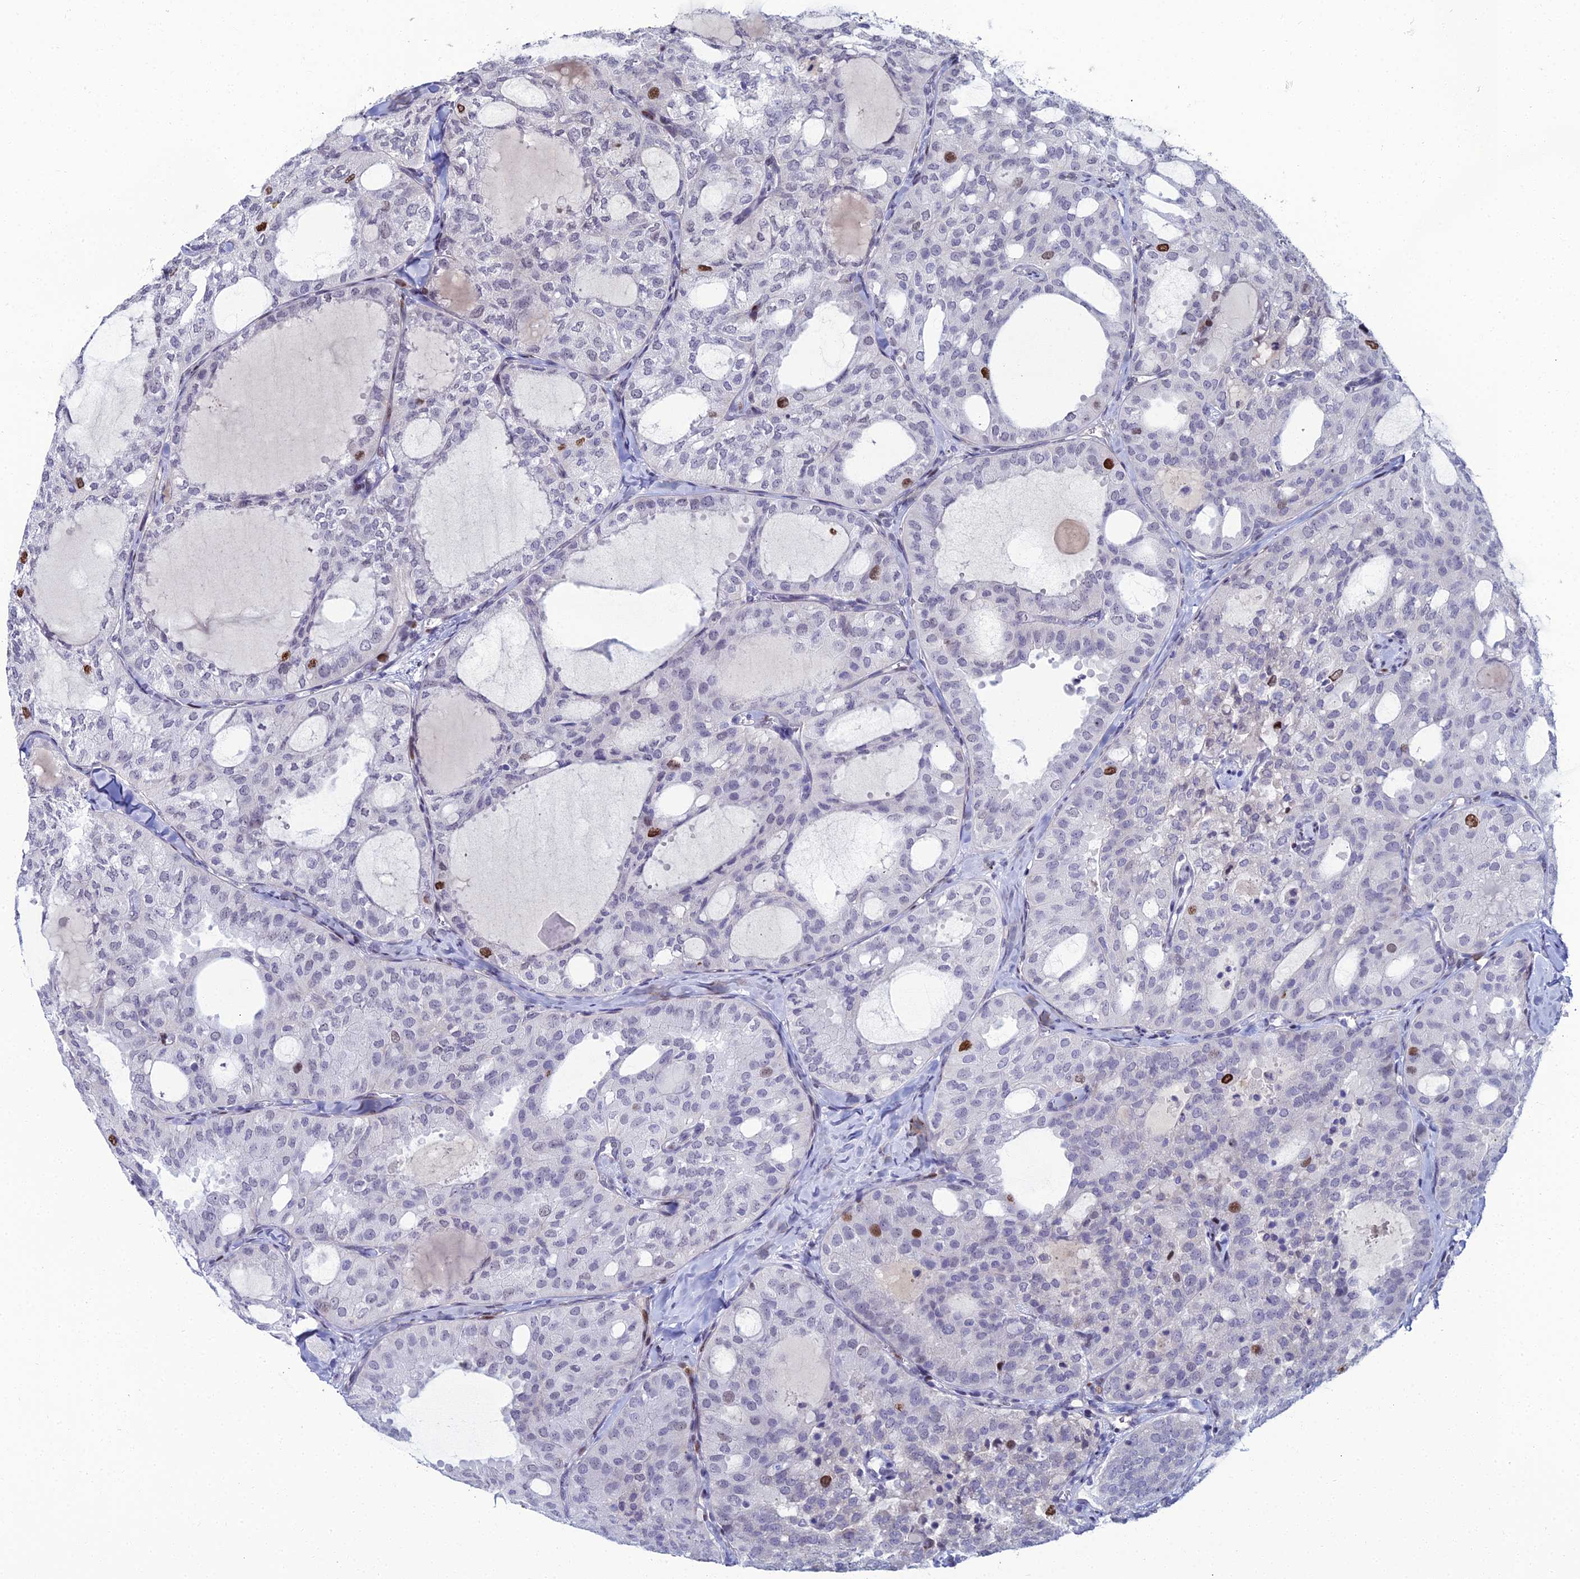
{"staining": {"intensity": "strong", "quantity": "<25%", "location": "nuclear"}, "tissue": "thyroid cancer", "cell_type": "Tumor cells", "image_type": "cancer", "snomed": [{"axis": "morphology", "description": "Follicular adenoma carcinoma, NOS"}, {"axis": "topography", "description": "Thyroid gland"}], "caption": "Immunohistochemistry (IHC) (DAB (3,3'-diaminobenzidine)) staining of human thyroid follicular adenoma carcinoma demonstrates strong nuclear protein staining in about <25% of tumor cells.", "gene": "TAF9B", "patient": {"sex": "male", "age": 75}}